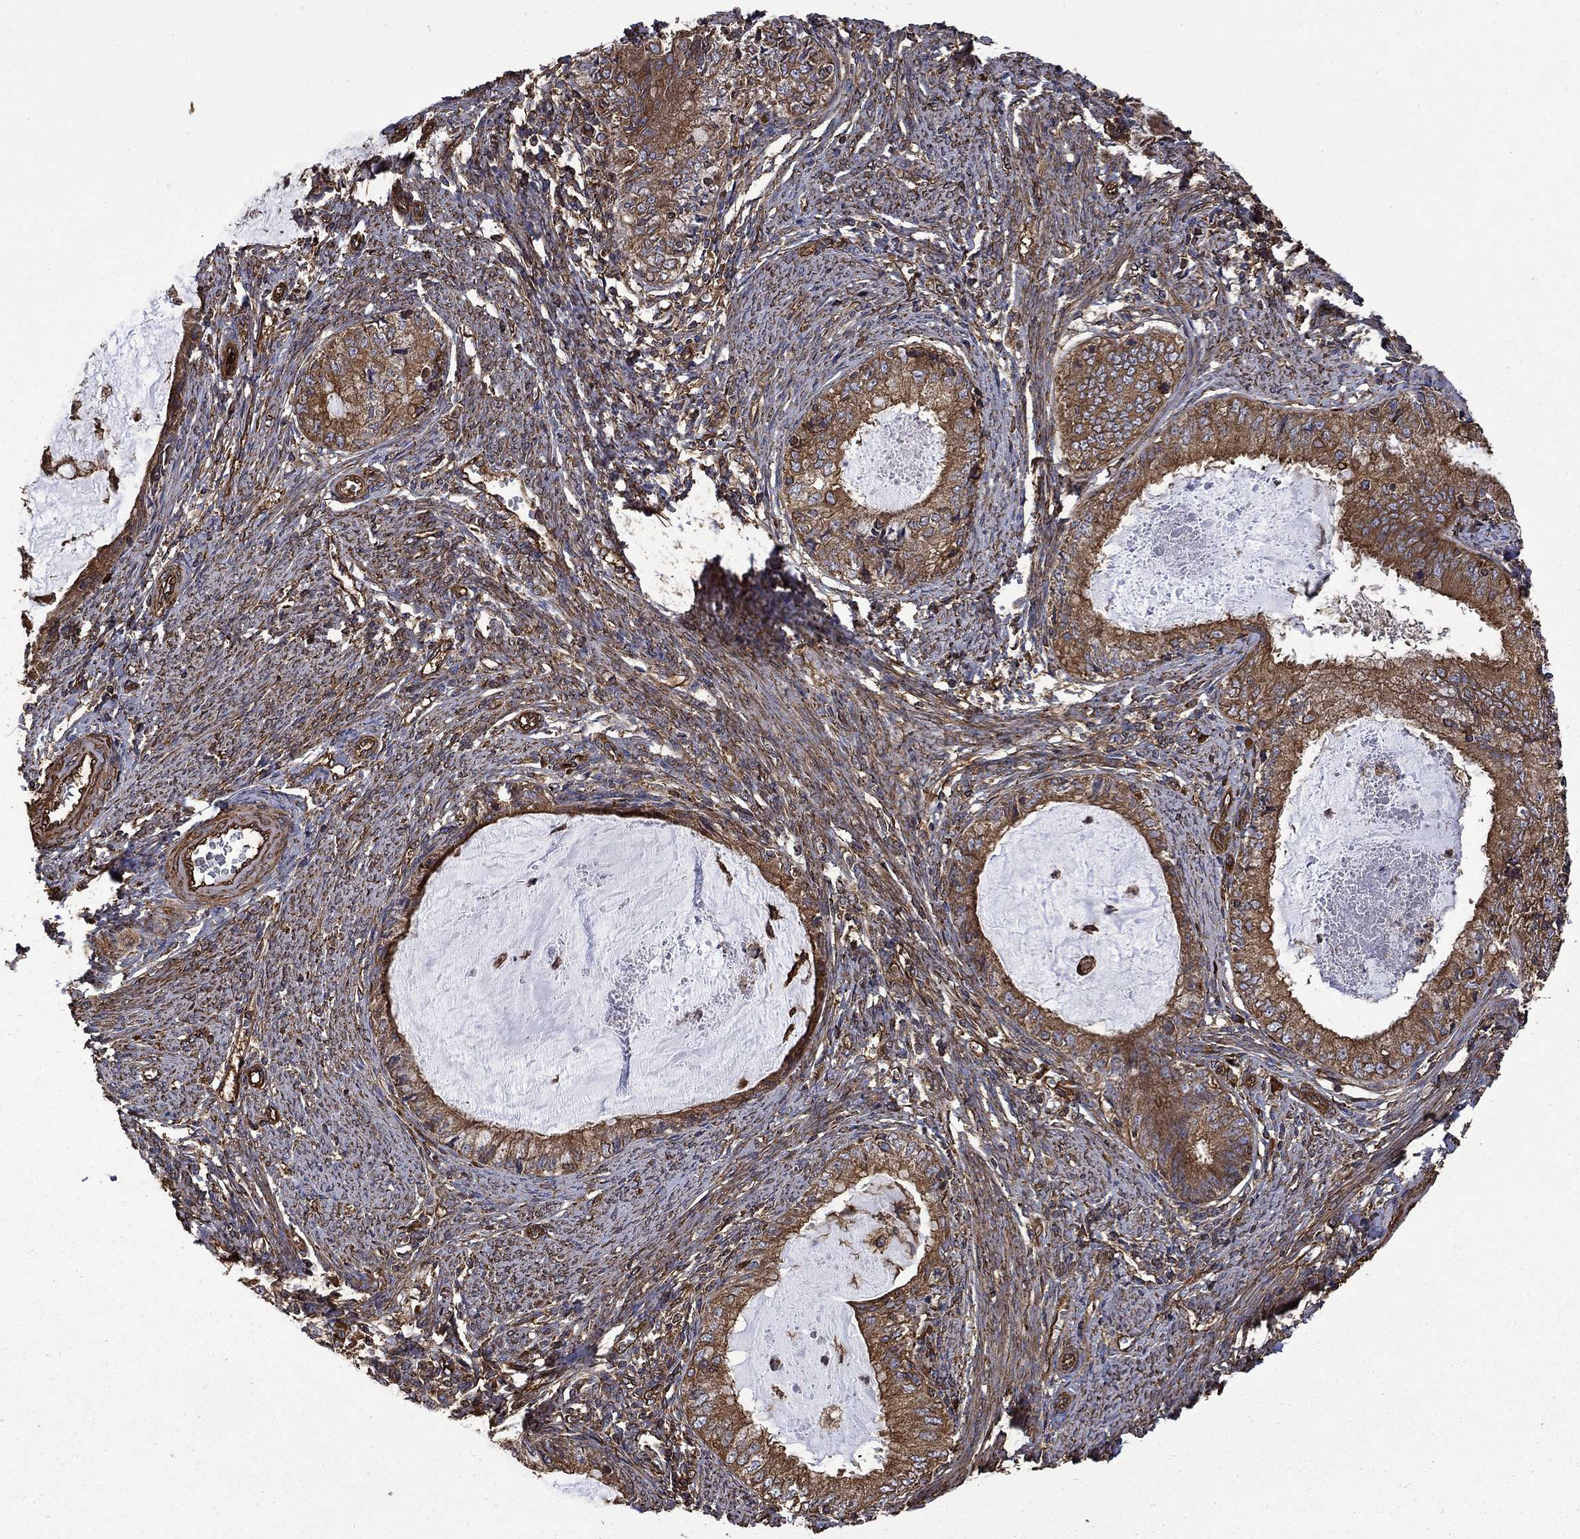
{"staining": {"intensity": "moderate", "quantity": ">75%", "location": "cytoplasmic/membranous"}, "tissue": "endometrial cancer", "cell_type": "Tumor cells", "image_type": "cancer", "snomed": [{"axis": "morphology", "description": "Adenocarcinoma, NOS"}, {"axis": "topography", "description": "Endometrium"}], "caption": "Protein analysis of endometrial cancer tissue shows moderate cytoplasmic/membranous positivity in about >75% of tumor cells.", "gene": "CUTC", "patient": {"sex": "female", "age": 57}}